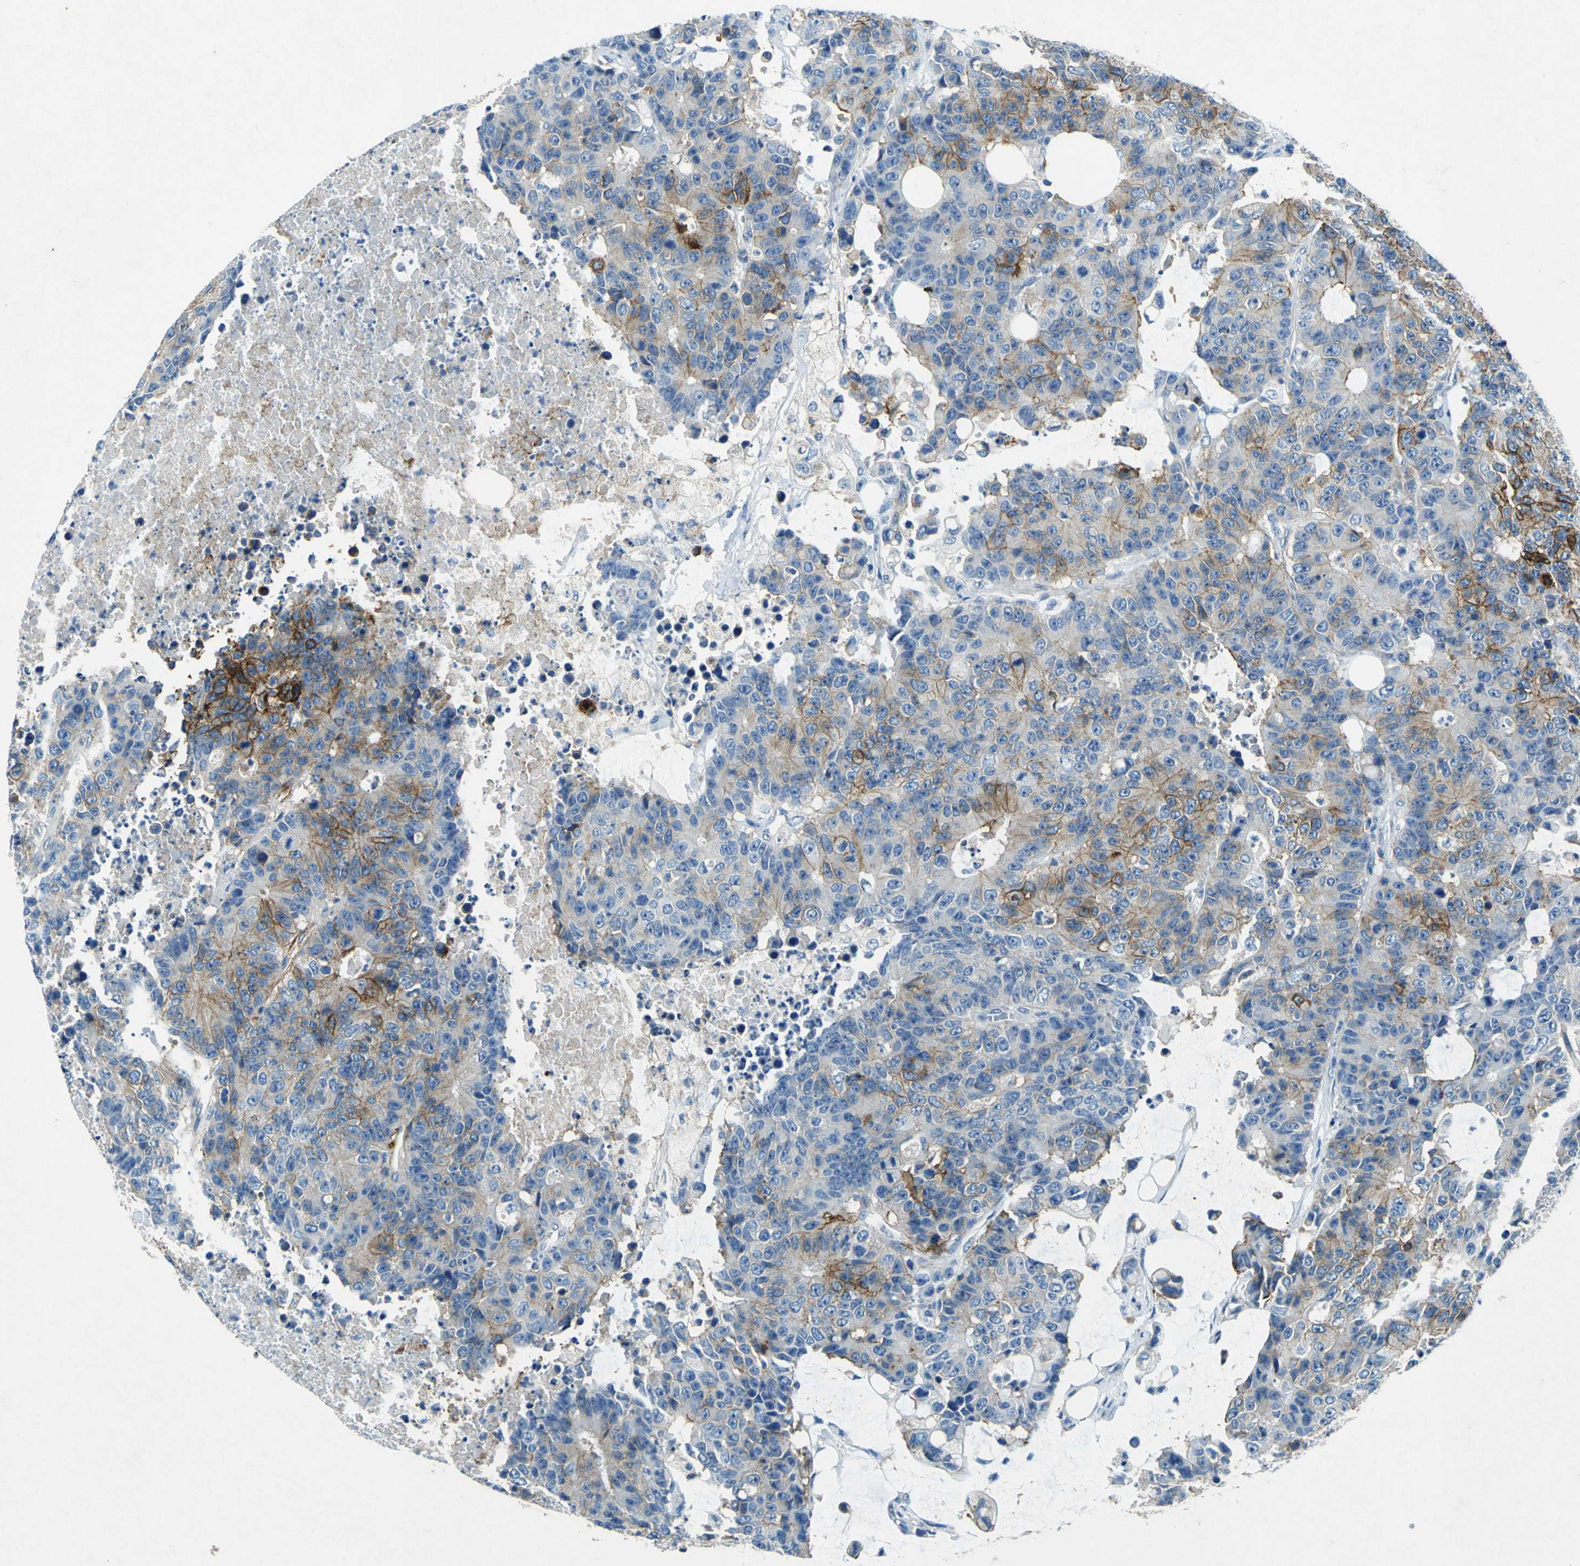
{"staining": {"intensity": "strong", "quantity": "25%-75%", "location": "cytoplasmic/membranous"}, "tissue": "colorectal cancer", "cell_type": "Tumor cells", "image_type": "cancer", "snomed": [{"axis": "morphology", "description": "Adenocarcinoma, NOS"}, {"axis": "topography", "description": "Colon"}], "caption": "Tumor cells display strong cytoplasmic/membranous expression in about 25%-75% of cells in colorectal adenocarcinoma.", "gene": "RPS13", "patient": {"sex": "female", "age": 86}}